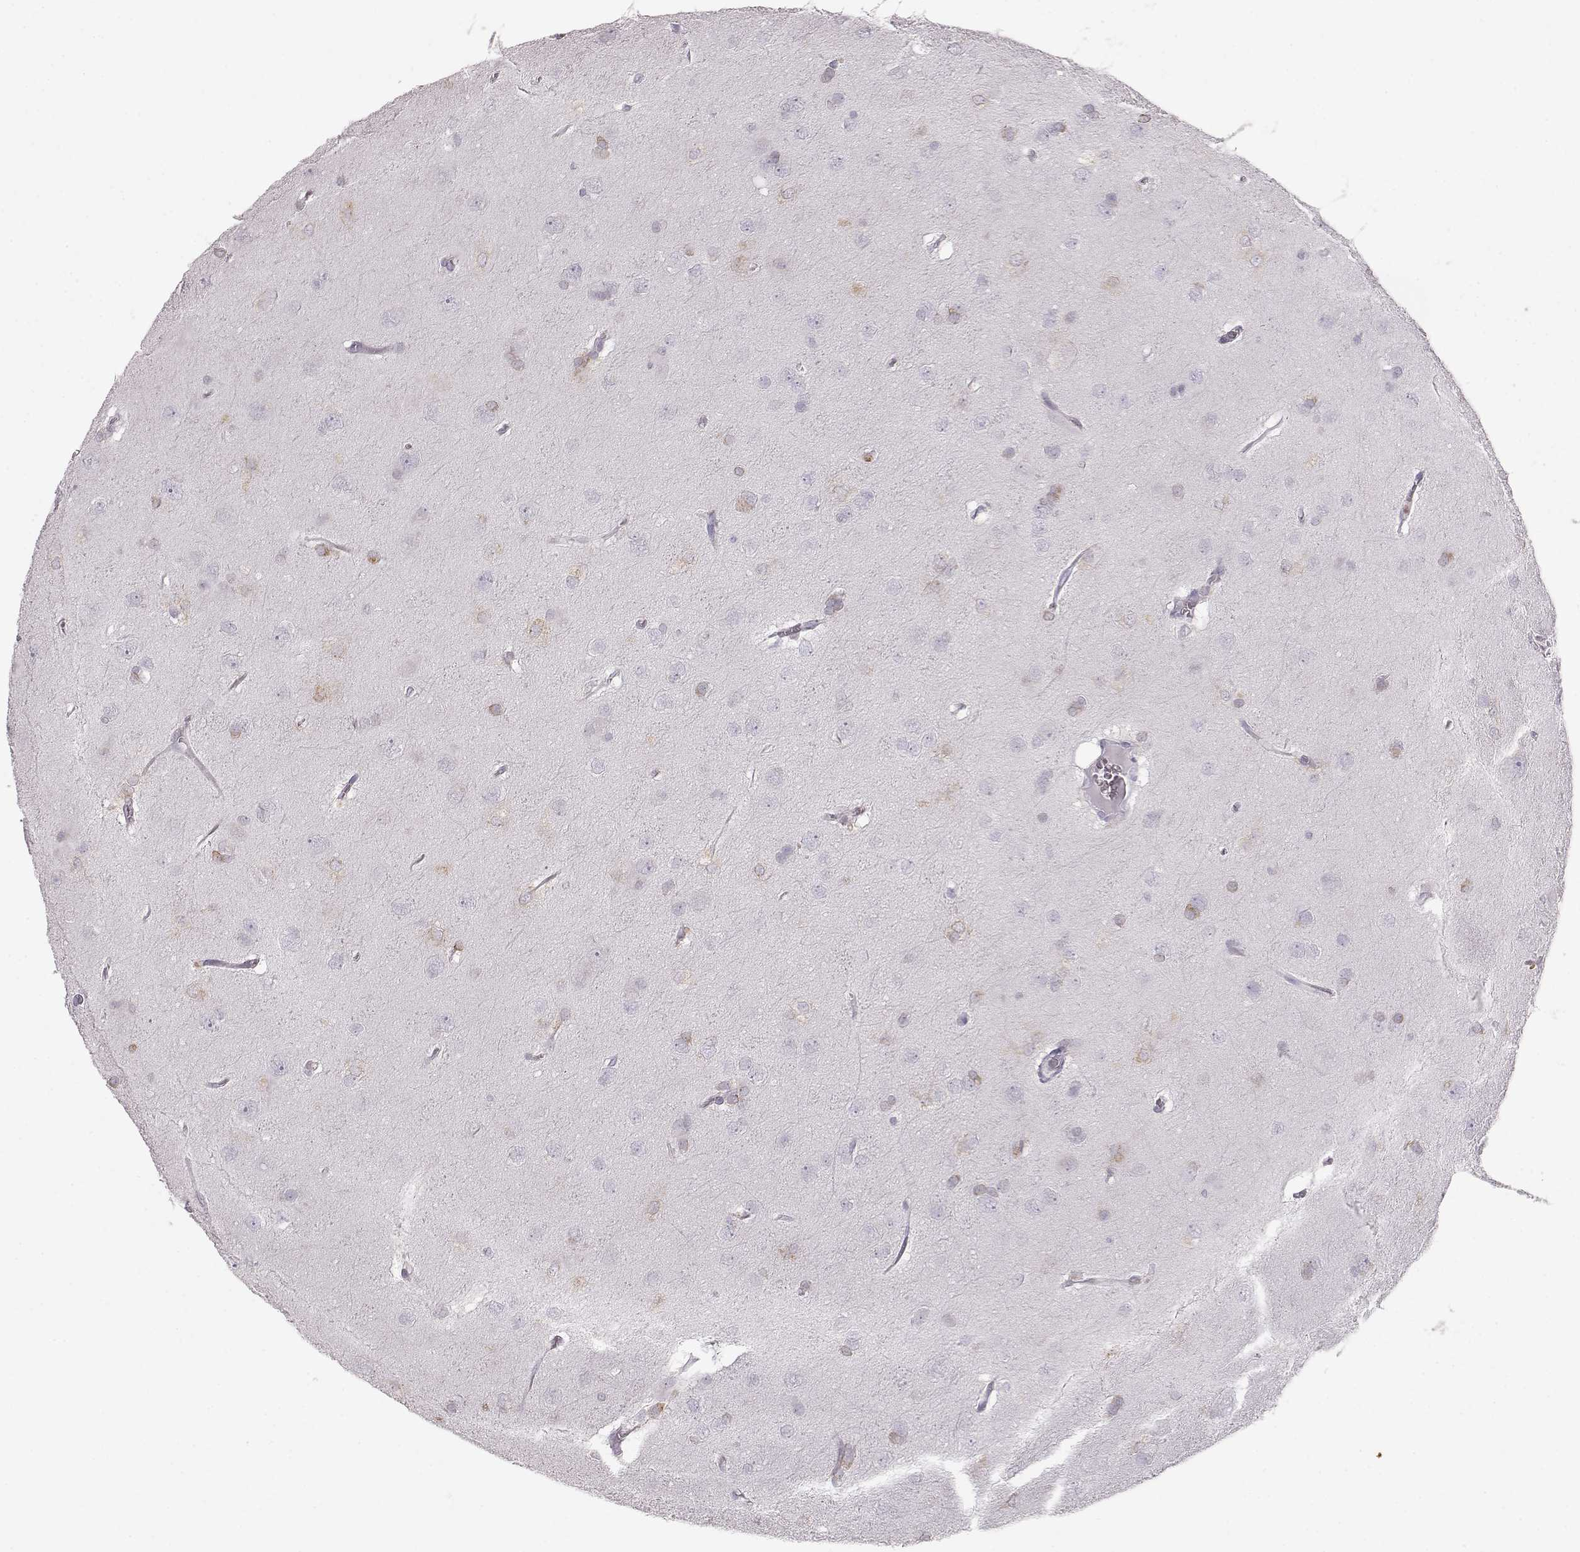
{"staining": {"intensity": "negative", "quantity": "none", "location": "none"}, "tissue": "glioma", "cell_type": "Tumor cells", "image_type": "cancer", "snomed": [{"axis": "morphology", "description": "Glioma, malignant, Low grade"}, {"axis": "topography", "description": "Brain"}], "caption": "Immunohistochemistry image of human glioma stained for a protein (brown), which demonstrates no positivity in tumor cells.", "gene": "ELOVL5", "patient": {"sex": "male", "age": 58}}